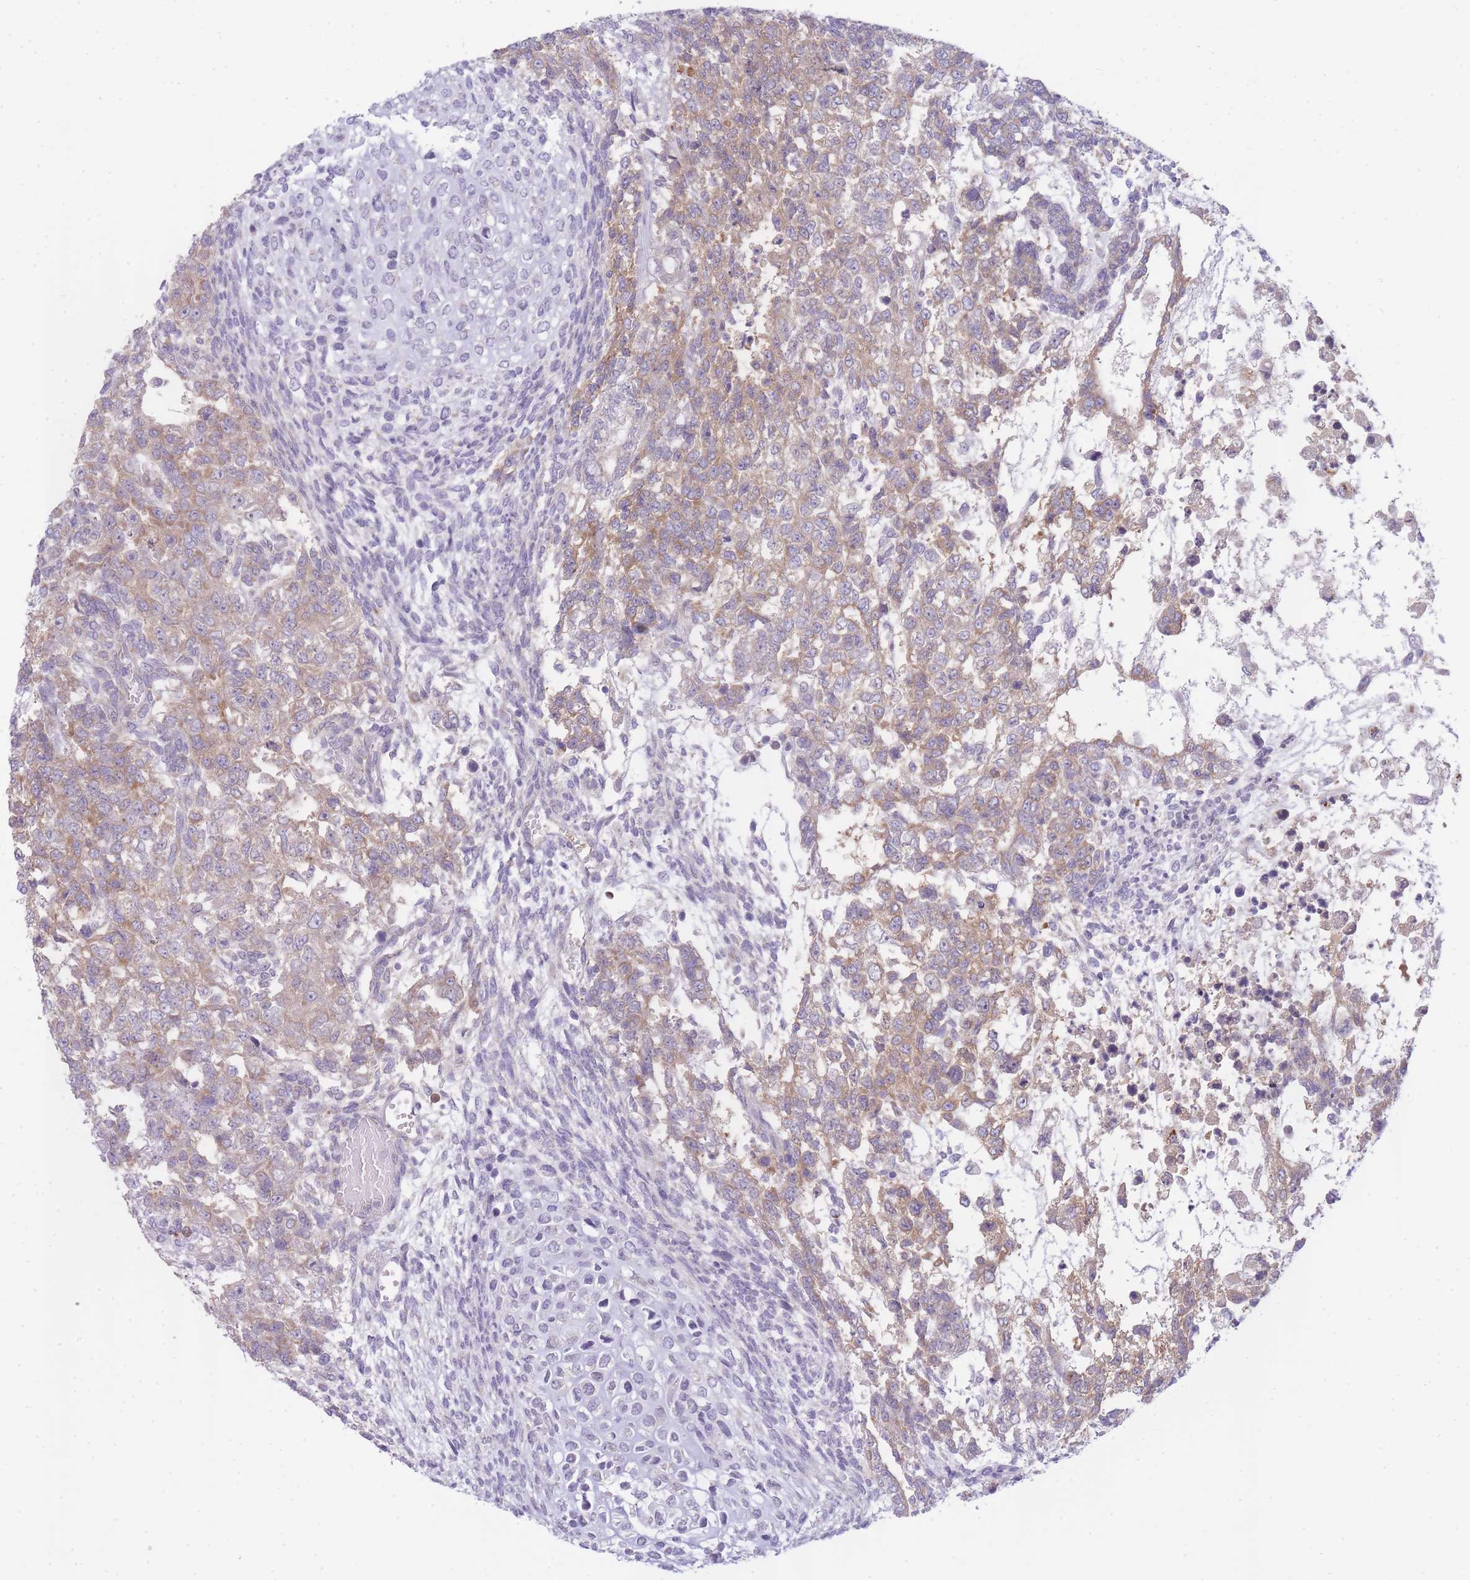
{"staining": {"intensity": "moderate", "quantity": "25%-75%", "location": "cytoplasmic/membranous"}, "tissue": "testis cancer", "cell_type": "Tumor cells", "image_type": "cancer", "snomed": [{"axis": "morphology", "description": "Carcinoma, Embryonal, NOS"}, {"axis": "topography", "description": "Testis"}], "caption": "Protein expression analysis of human testis cancer reveals moderate cytoplasmic/membranous staining in approximately 25%-75% of tumor cells. (DAB (3,3'-diaminobenzidine) = brown stain, brightfield microscopy at high magnification).", "gene": "OR5L2", "patient": {"sex": "male", "age": 23}}